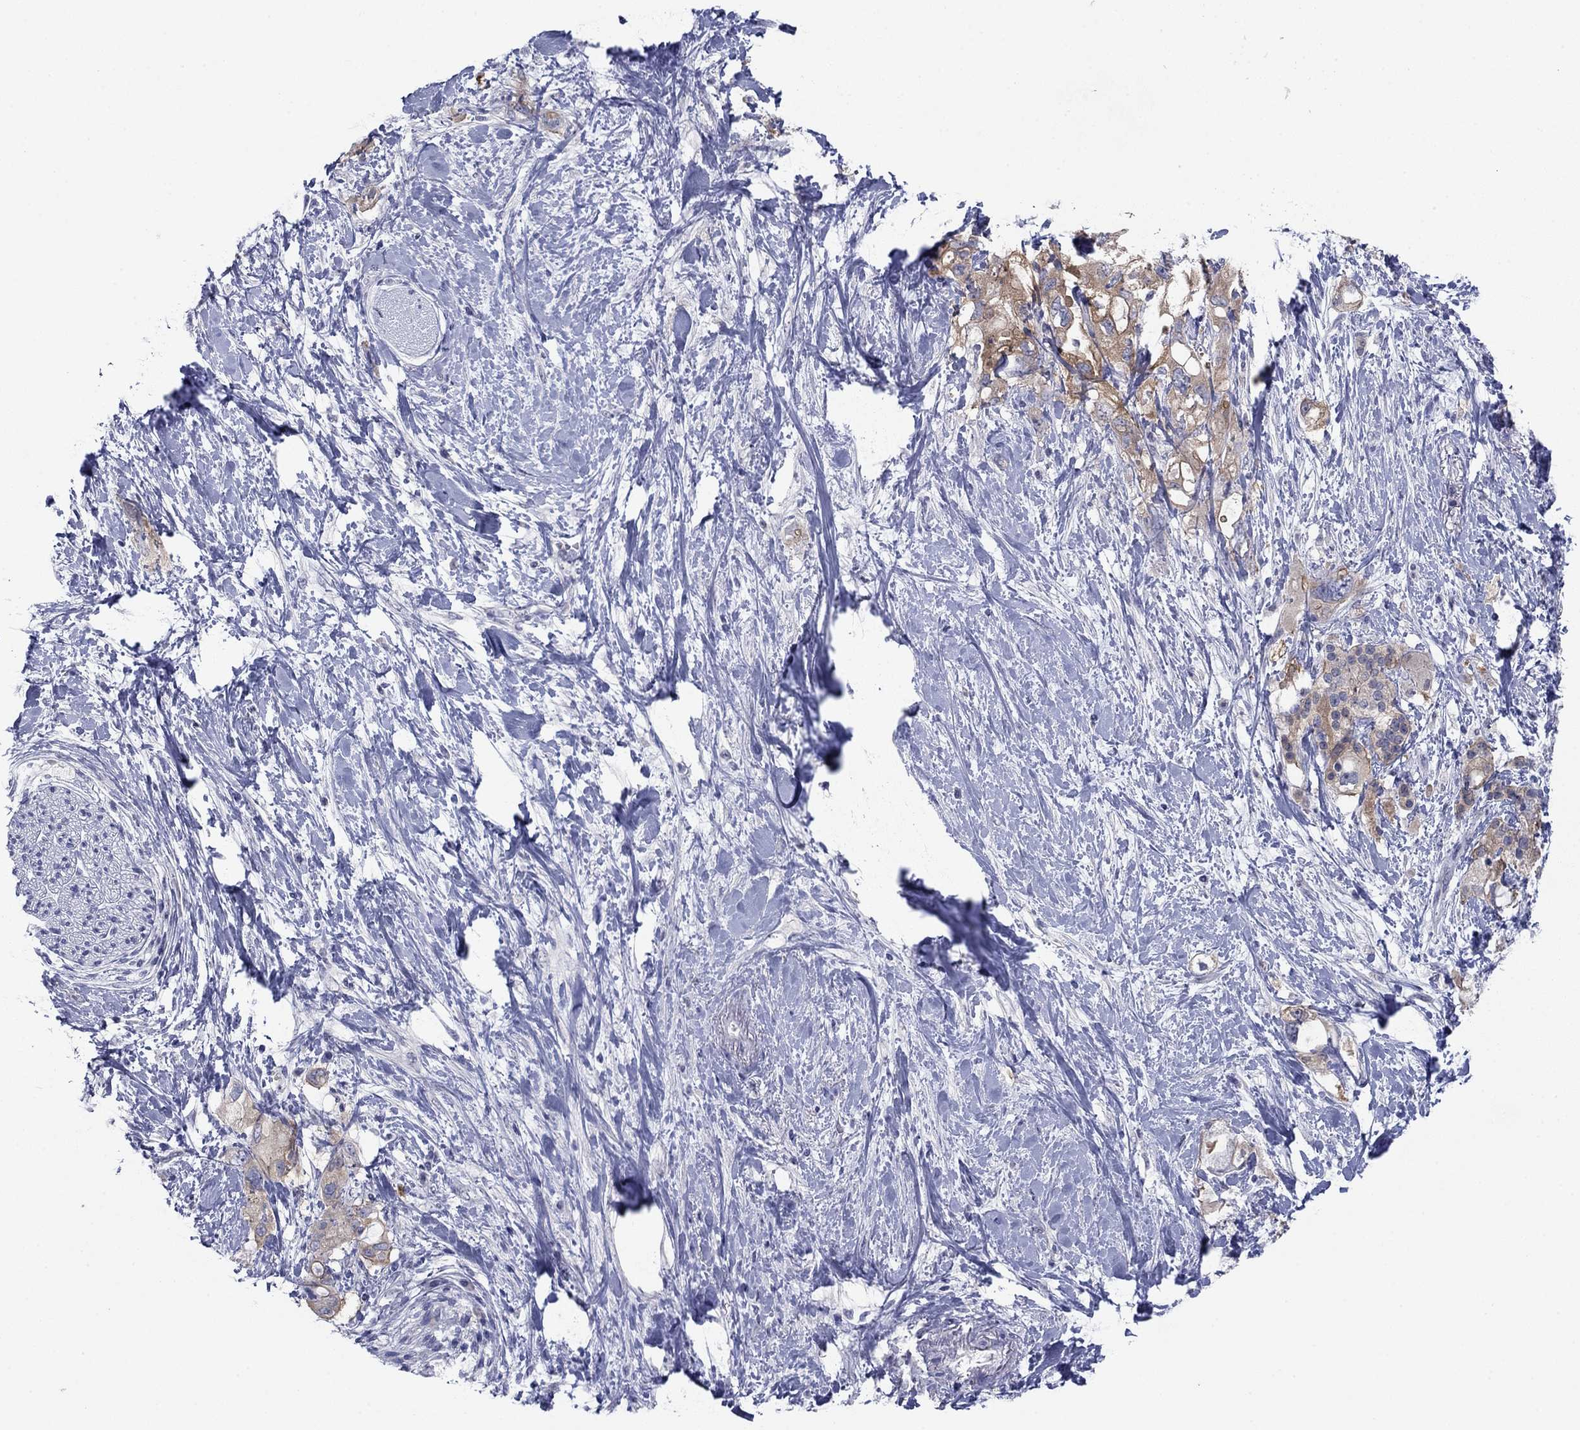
{"staining": {"intensity": "moderate", "quantity": "<25%", "location": "cytoplasmic/membranous"}, "tissue": "pancreatic cancer", "cell_type": "Tumor cells", "image_type": "cancer", "snomed": [{"axis": "morphology", "description": "Adenocarcinoma, NOS"}, {"axis": "topography", "description": "Pancreas"}], "caption": "High-power microscopy captured an immunohistochemistry micrograph of pancreatic cancer (adenocarcinoma), revealing moderate cytoplasmic/membranous expression in about <25% of tumor cells.", "gene": "PLS1", "patient": {"sex": "female", "age": 56}}